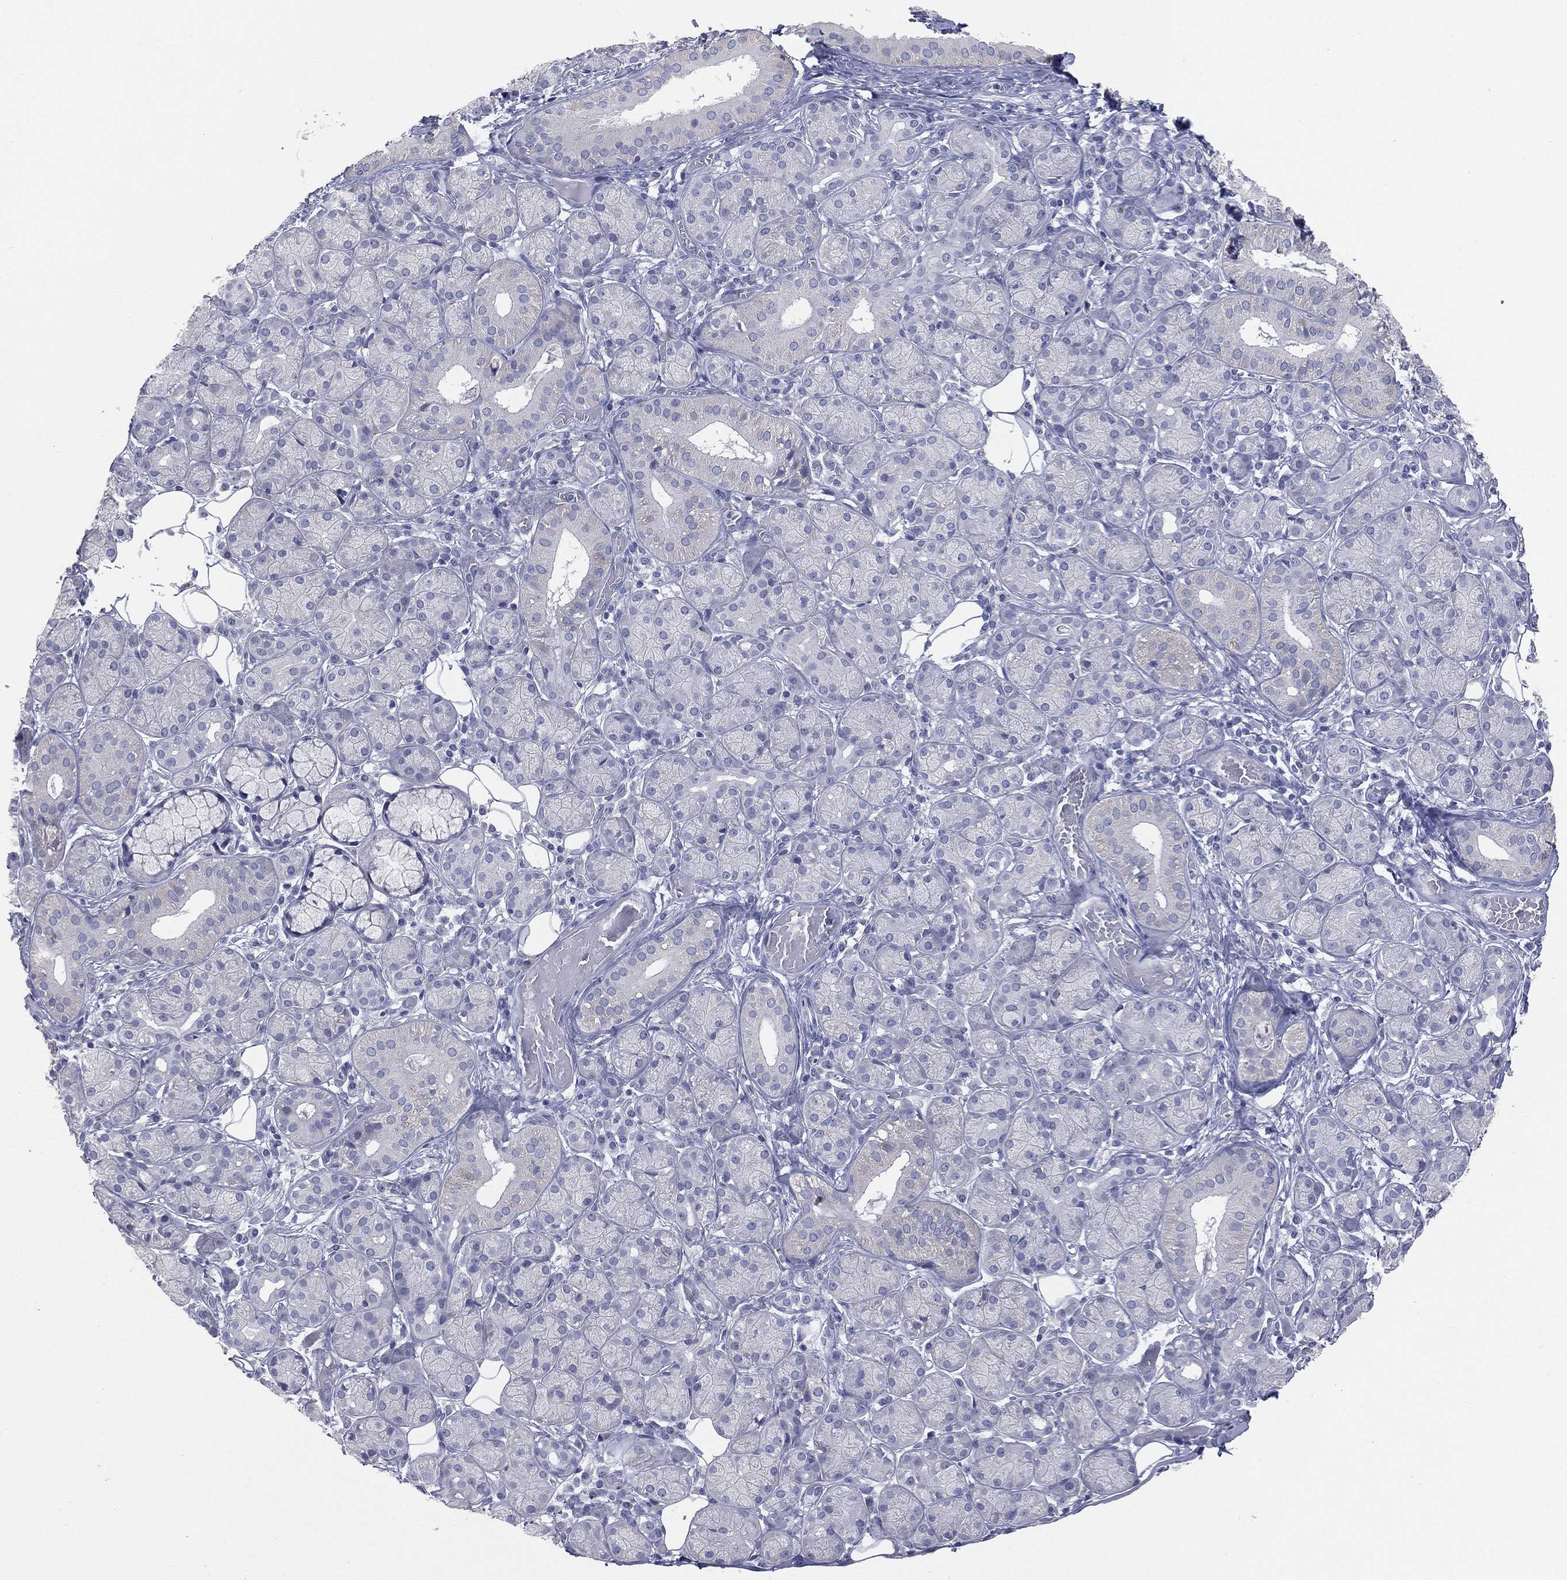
{"staining": {"intensity": "negative", "quantity": "none", "location": "none"}, "tissue": "salivary gland", "cell_type": "Glandular cells", "image_type": "normal", "snomed": [{"axis": "morphology", "description": "Normal tissue, NOS"}, {"axis": "topography", "description": "Salivary gland"}], "caption": "Immunohistochemical staining of normal salivary gland demonstrates no significant positivity in glandular cells. (Immunohistochemistry (ihc), brightfield microscopy, high magnification).", "gene": "STK31", "patient": {"sex": "male", "age": 71}}